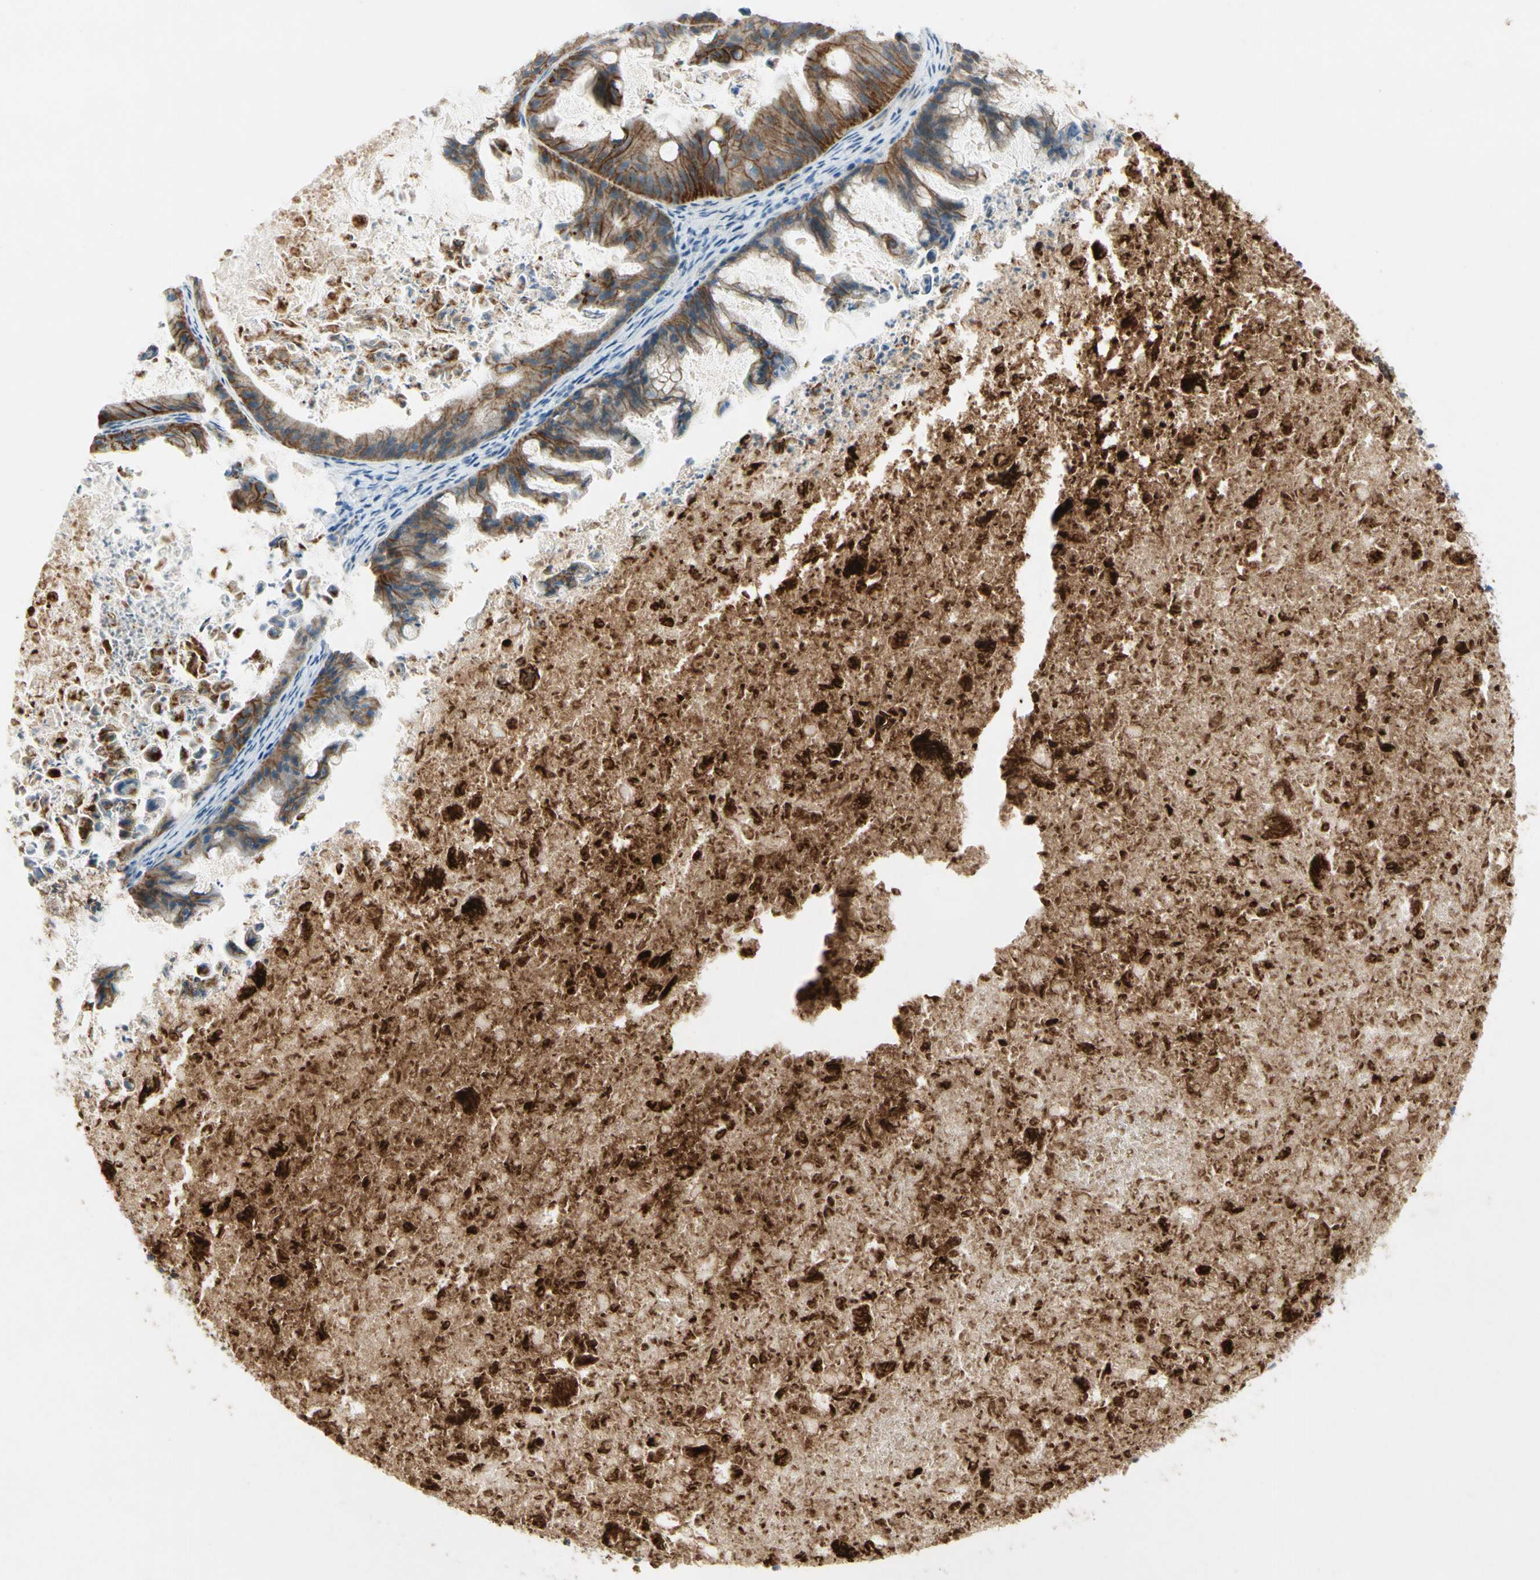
{"staining": {"intensity": "strong", "quantity": "25%-75%", "location": "cytoplasmic/membranous"}, "tissue": "ovarian cancer", "cell_type": "Tumor cells", "image_type": "cancer", "snomed": [{"axis": "morphology", "description": "Cystadenocarcinoma, mucinous, NOS"}, {"axis": "topography", "description": "Ovary"}], "caption": "About 25%-75% of tumor cells in ovarian mucinous cystadenocarcinoma display strong cytoplasmic/membranous protein positivity as visualized by brown immunohistochemical staining.", "gene": "ITGA3", "patient": {"sex": "female", "age": 37}}